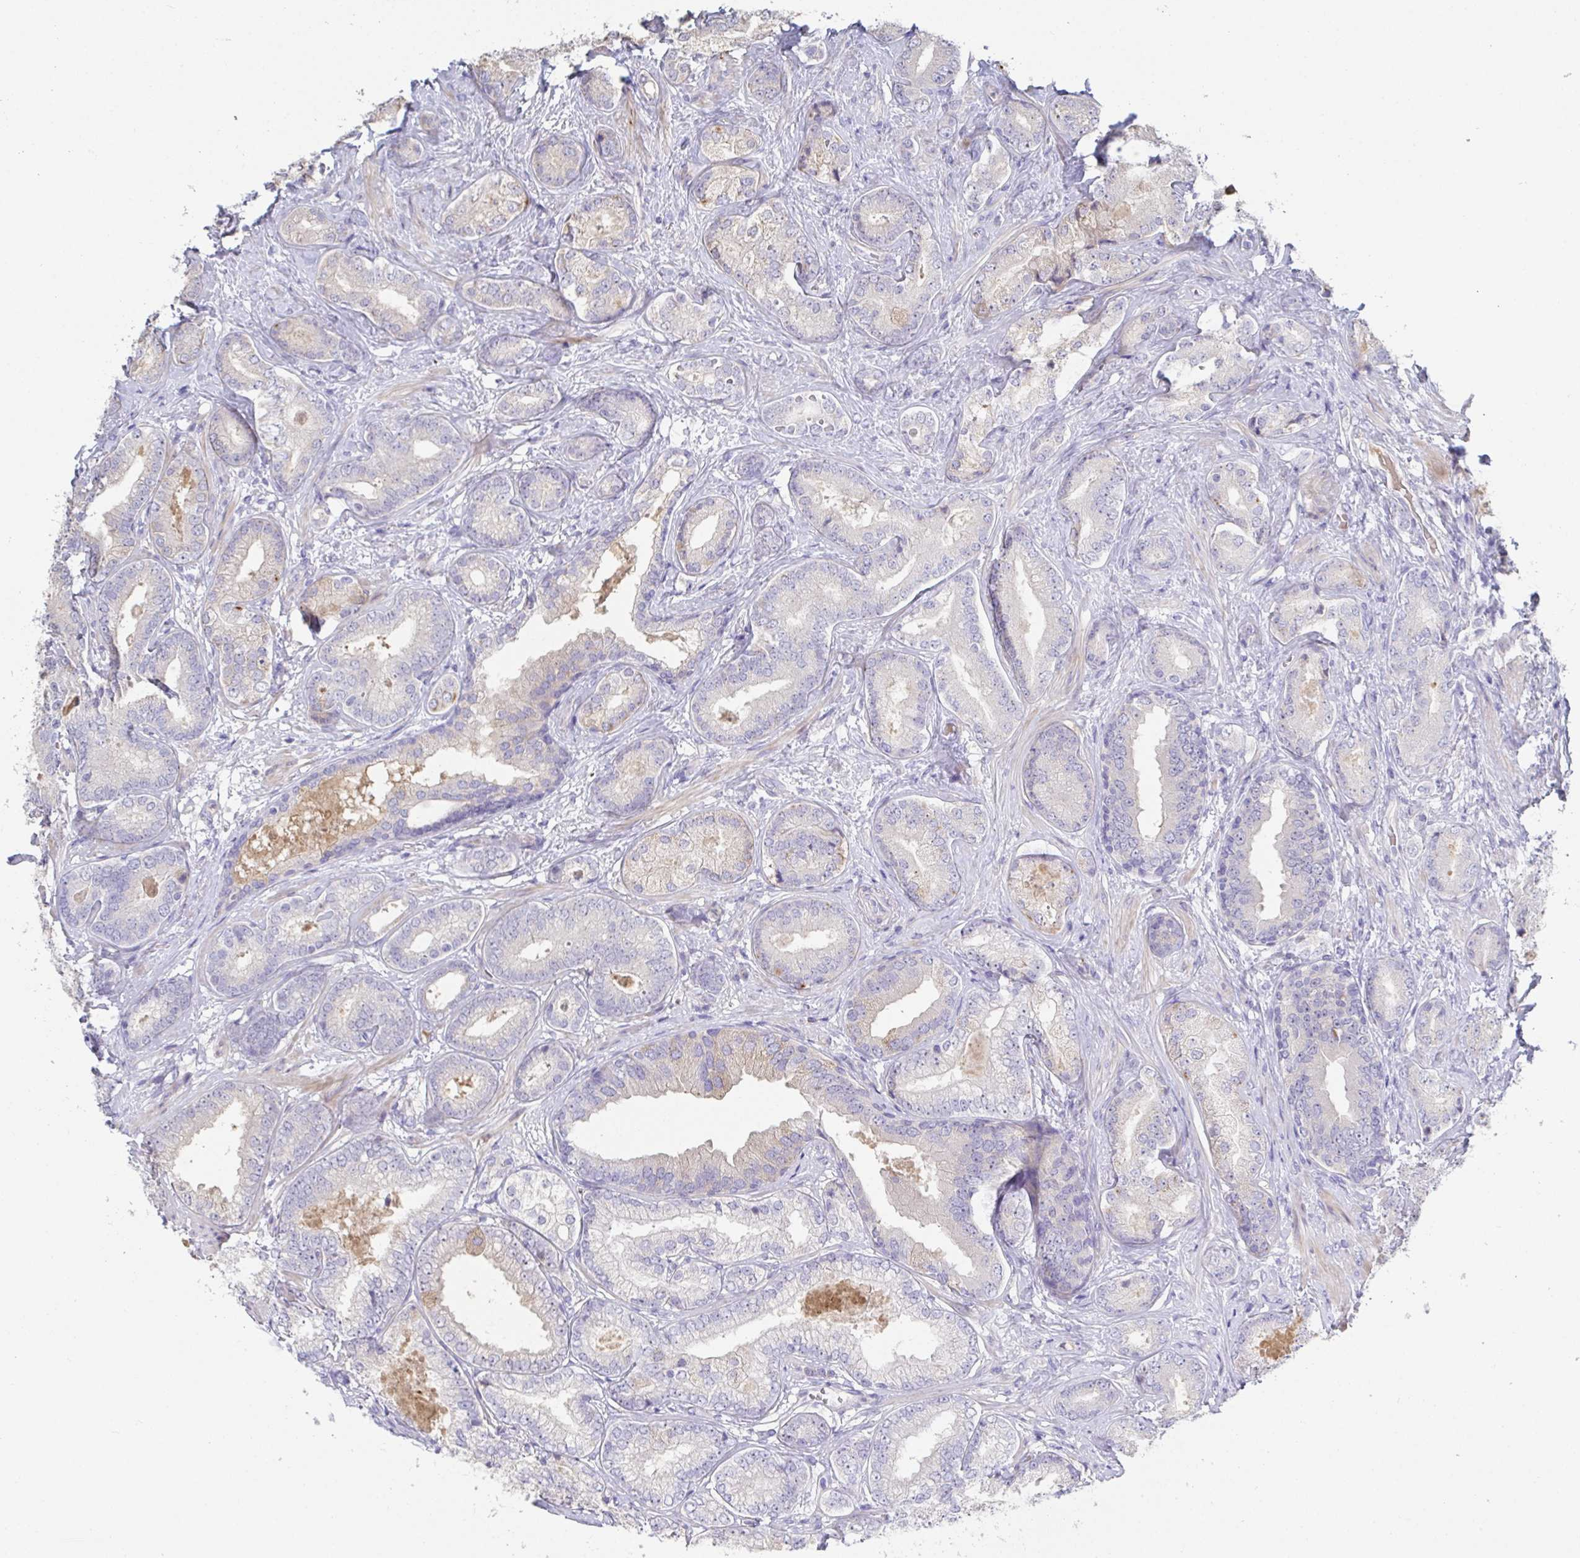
{"staining": {"intensity": "negative", "quantity": "none", "location": "none"}, "tissue": "prostate cancer", "cell_type": "Tumor cells", "image_type": "cancer", "snomed": [{"axis": "morphology", "description": "Adenocarcinoma, High grade"}, {"axis": "topography", "description": "Prostate"}], "caption": "DAB immunohistochemical staining of prostate cancer shows no significant positivity in tumor cells.", "gene": "ANO5", "patient": {"sex": "male", "age": 62}}